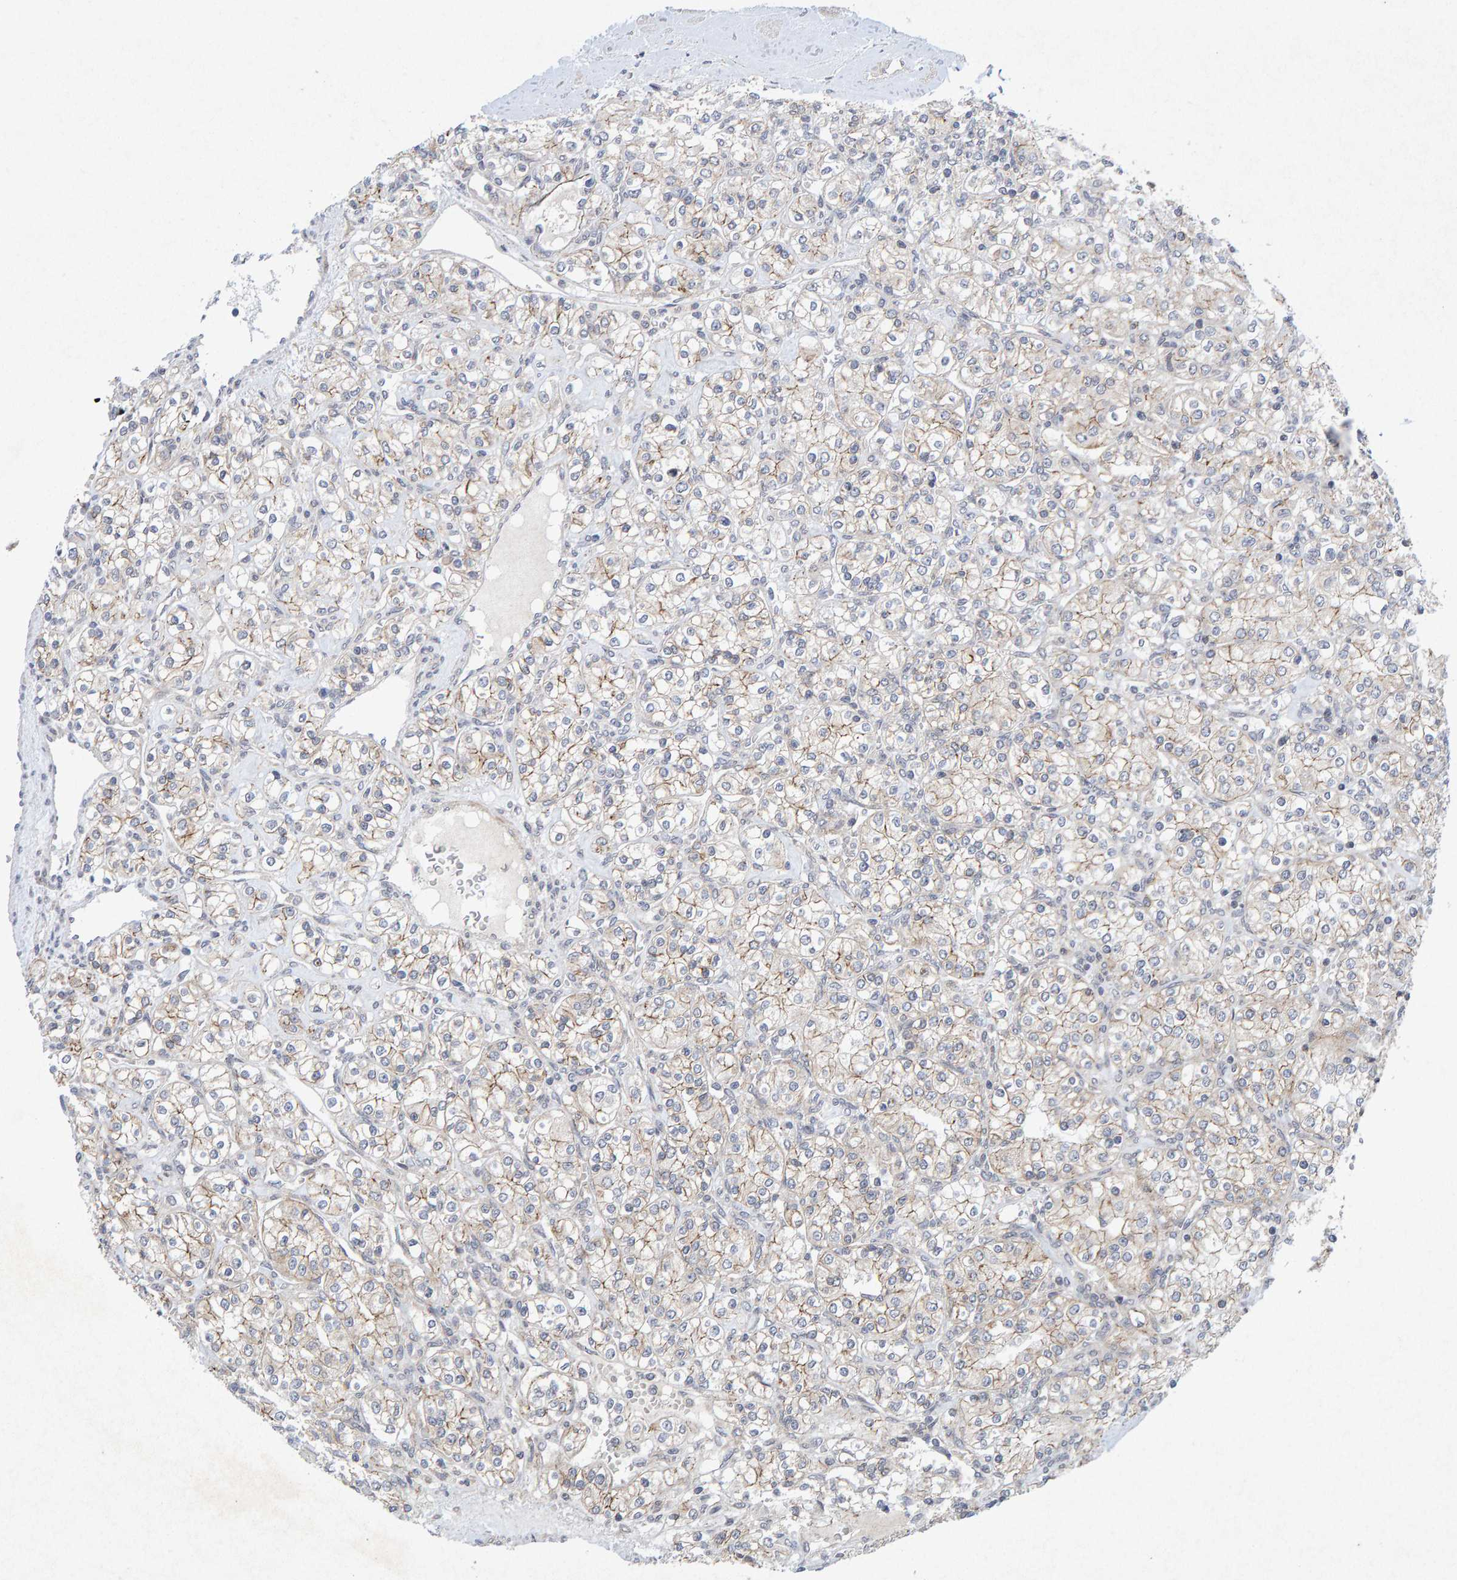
{"staining": {"intensity": "weak", "quantity": ">75%", "location": "cytoplasmic/membranous"}, "tissue": "renal cancer", "cell_type": "Tumor cells", "image_type": "cancer", "snomed": [{"axis": "morphology", "description": "Adenocarcinoma, NOS"}, {"axis": "topography", "description": "Kidney"}], "caption": "The image exhibits staining of renal cancer (adenocarcinoma), revealing weak cytoplasmic/membranous protein positivity (brown color) within tumor cells.", "gene": "CDH2", "patient": {"sex": "male", "age": 77}}